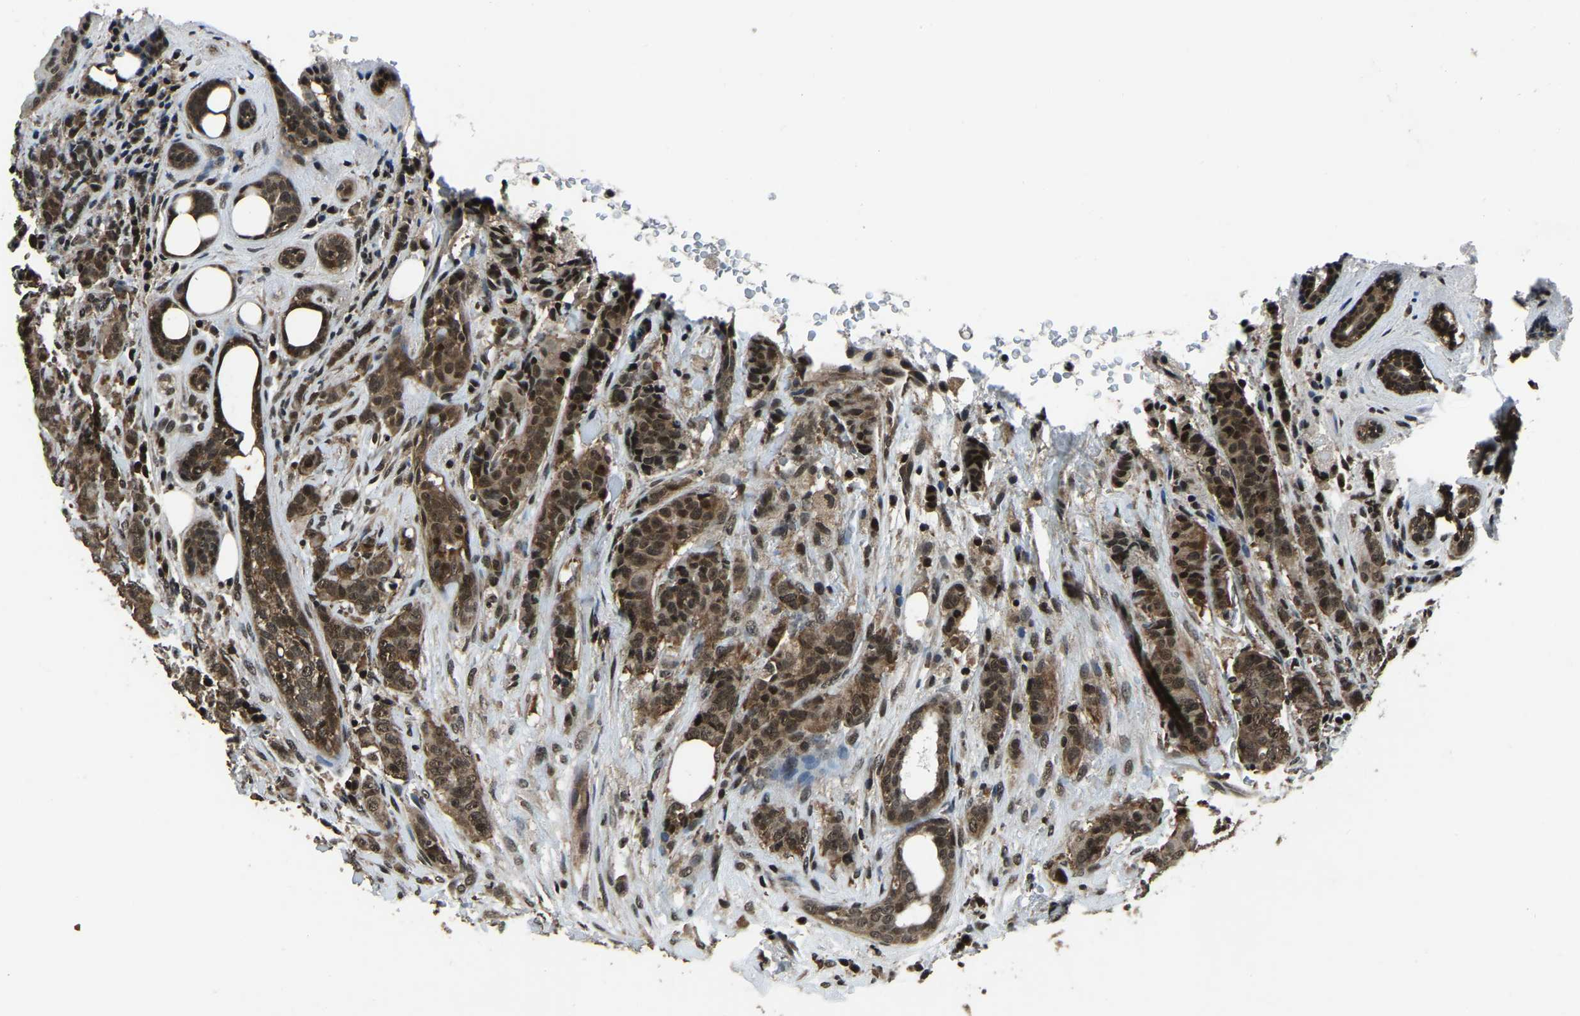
{"staining": {"intensity": "moderate", "quantity": ">75%", "location": "cytoplasmic/membranous,nuclear"}, "tissue": "breast cancer", "cell_type": "Tumor cells", "image_type": "cancer", "snomed": [{"axis": "morphology", "description": "Duct carcinoma"}, {"axis": "topography", "description": "Breast"}], "caption": "Immunohistochemical staining of breast cancer (infiltrating ductal carcinoma) displays medium levels of moderate cytoplasmic/membranous and nuclear protein expression in about >75% of tumor cells. (DAB (3,3'-diaminobenzidine) IHC, brown staining for protein, blue staining for nuclei).", "gene": "ANKIB1", "patient": {"sex": "female", "age": 40}}